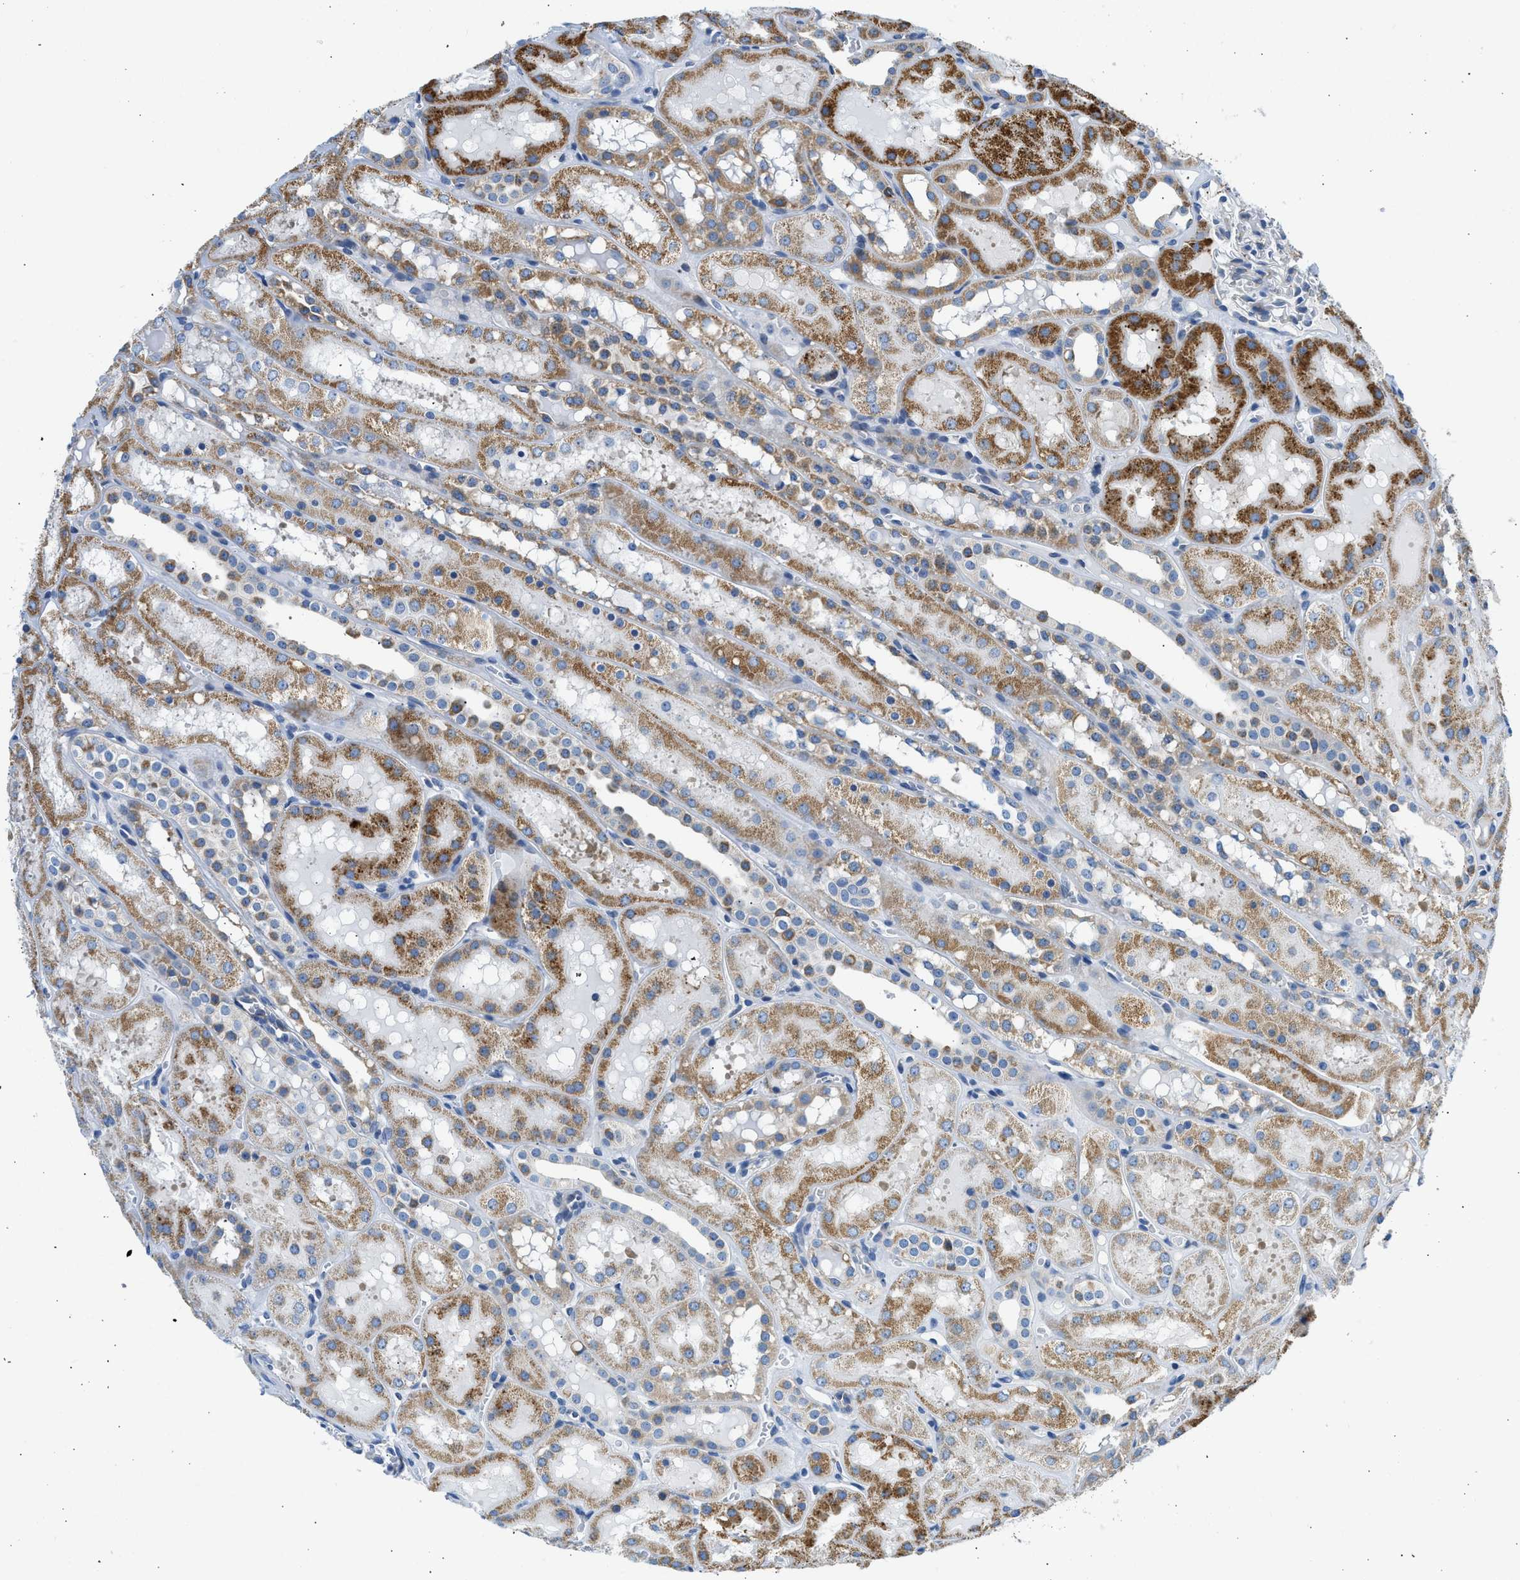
{"staining": {"intensity": "negative", "quantity": "none", "location": "none"}, "tissue": "kidney", "cell_type": "Cells in glomeruli", "image_type": "normal", "snomed": [{"axis": "morphology", "description": "Normal tissue, NOS"}, {"axis": "topography", "description": "Kidney"}, {"axis": "topography", "description": "Urinary bladder"}], "caption": "Immunohistochemistry of unremarkable kidney demonstrates no staining in cells in glomeruli.", "gene": "CAMKK2", "patient": {"sex": "male", "age": 16}}